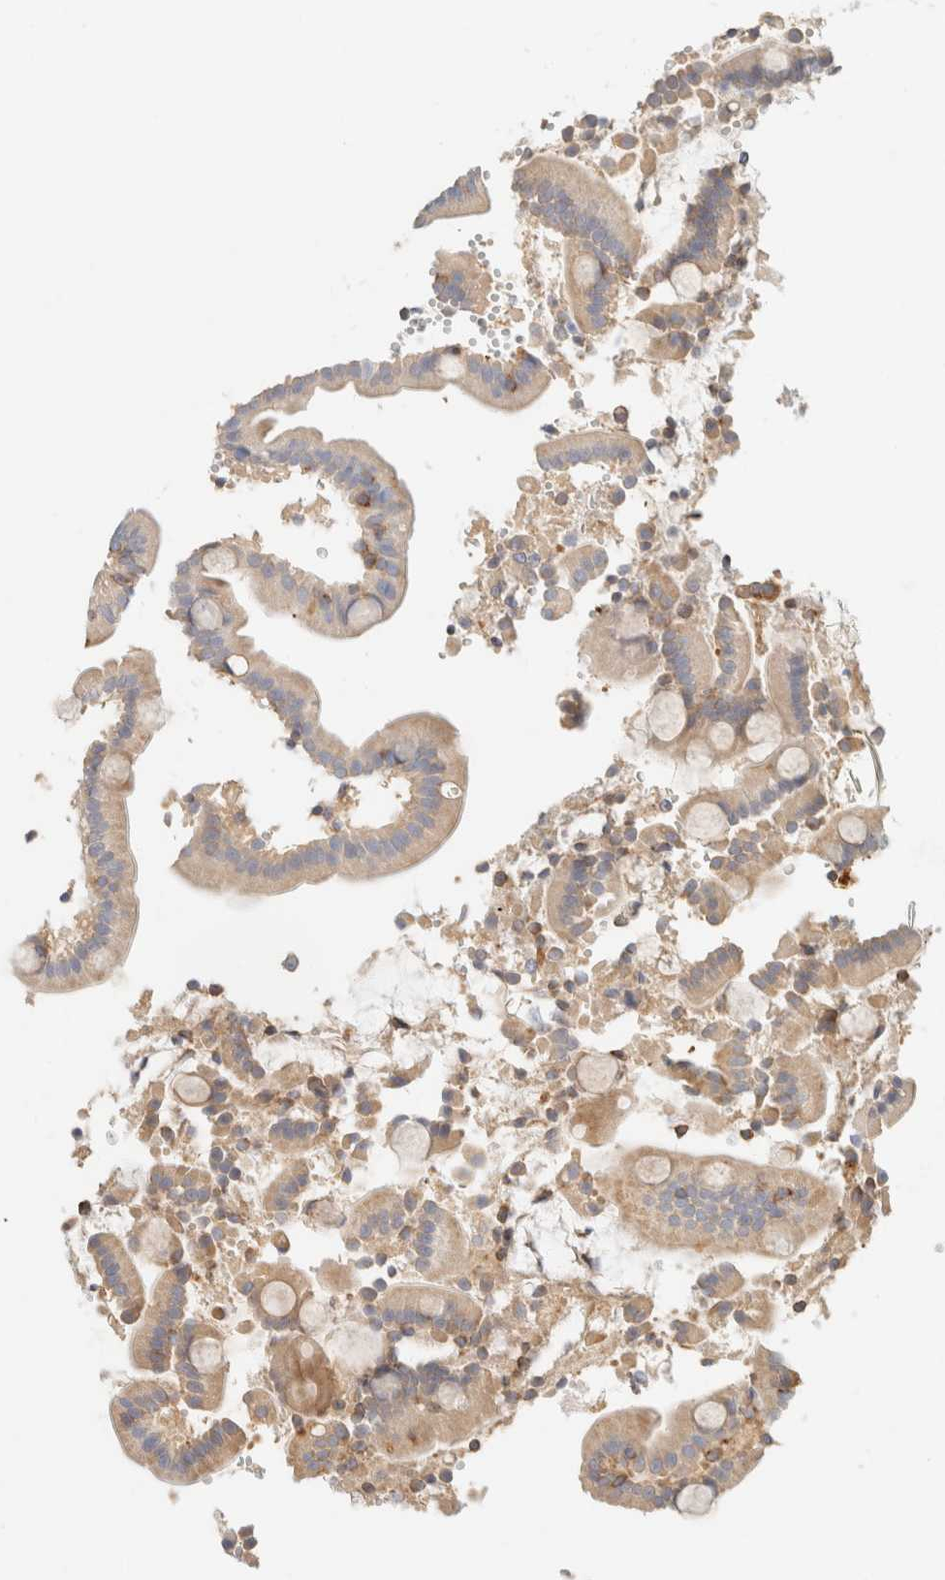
{"staining": {"intensity": "weak", "quantity": "<25%", "location": "cytoplasmic/membranous"}, "tissue": "duodenum", "cell_type": "Glandular cells", "image_type": "normal", "snomed": [{"axis": "morphology", "description": "Normal tissue, NOS"}, {"axis": "topography", "description": "Duodenum"}], "caption": "Protein analysis of benign duodenum displays no significant staining in glandular cells. (Brightfield microscopy of DAB (3,3'-diaminobenzidine) immunohistochemistry at high magnification).", "gene": "SH3GLB2", "patient": {"sex": "male", "age": 54}}